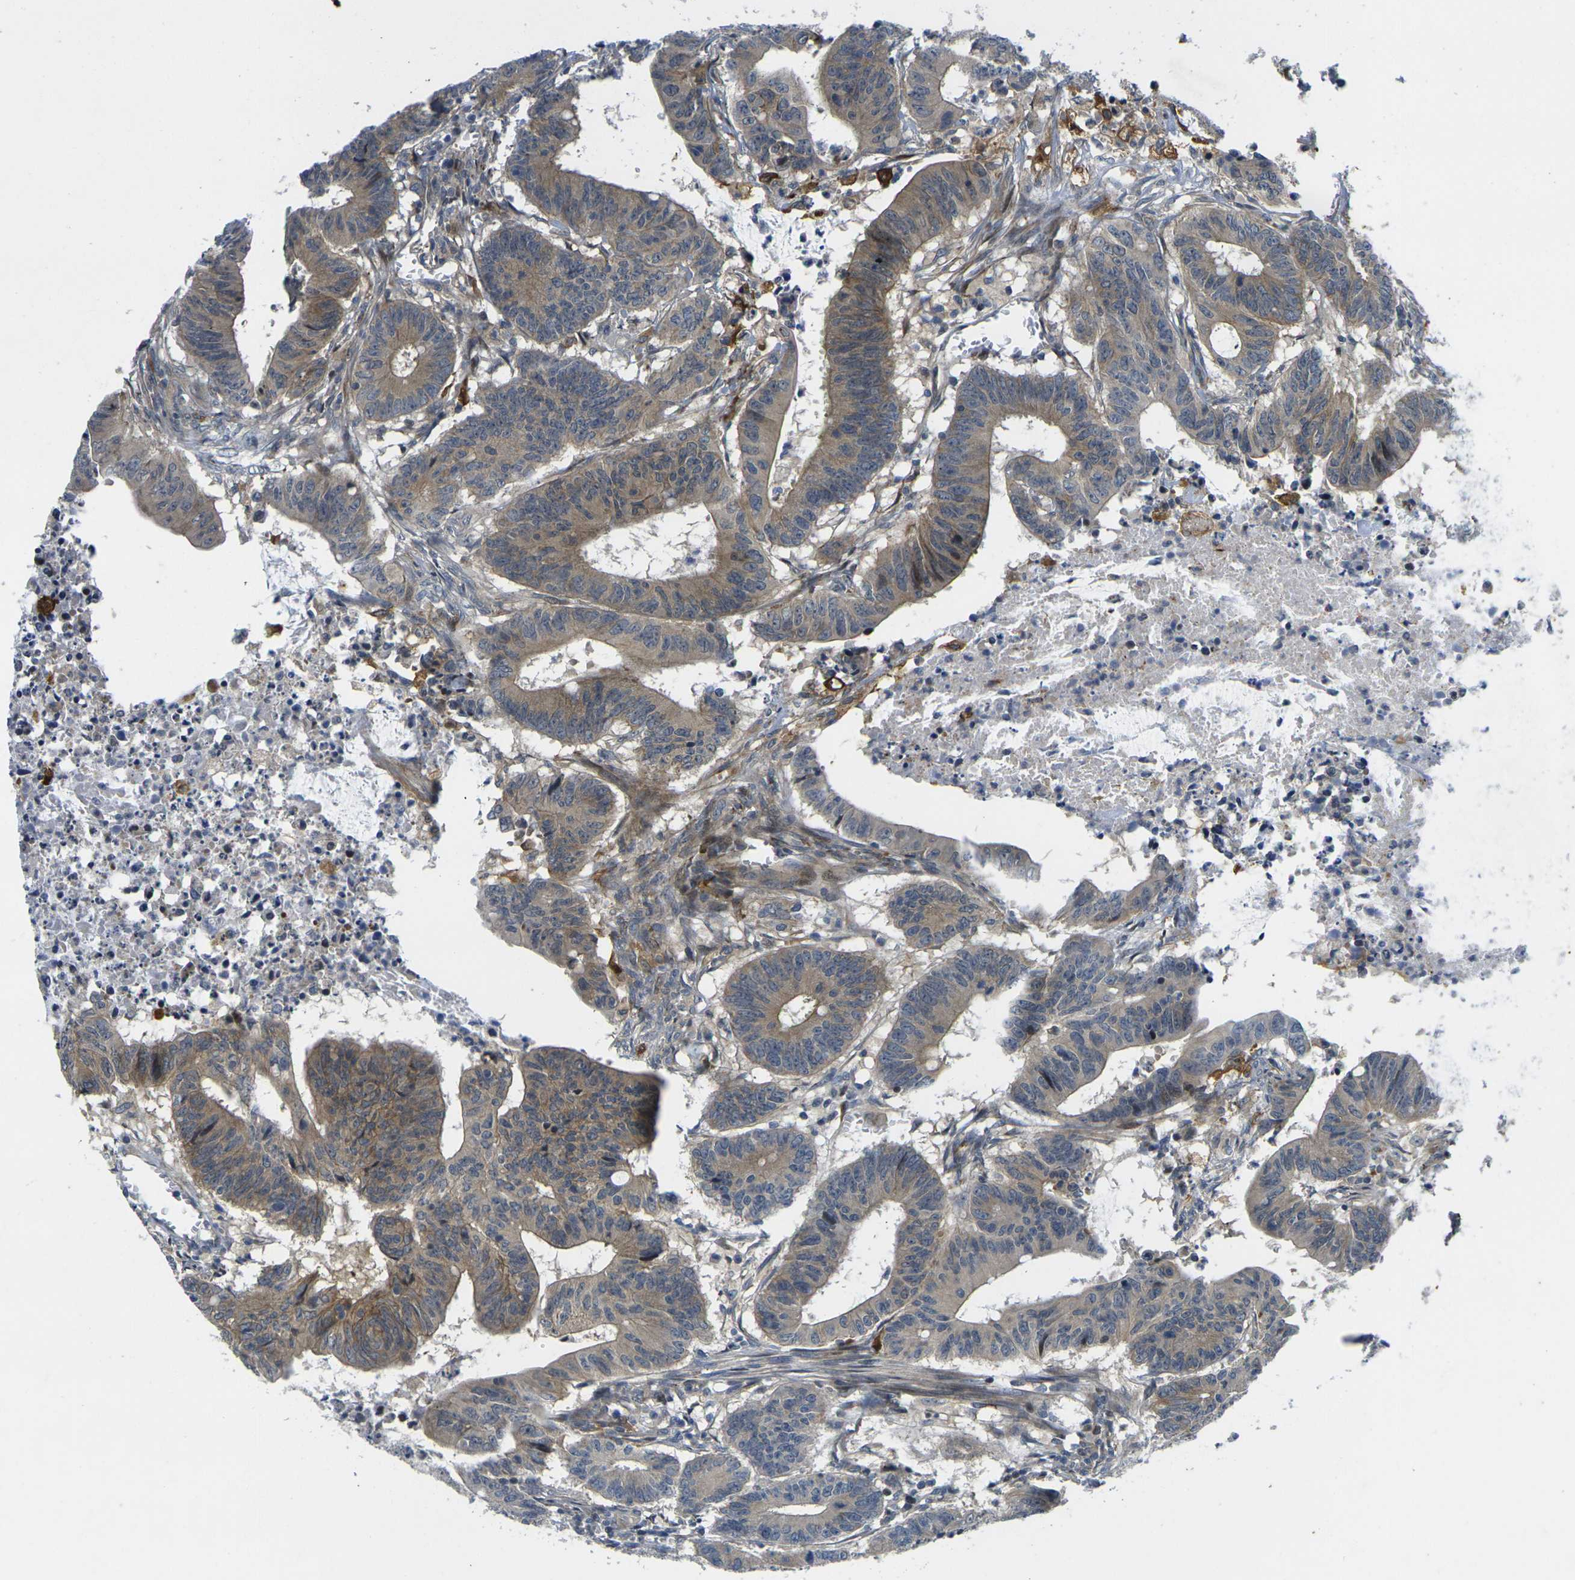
{"staining": {"intensity": "weak", "quantity": ">75%", "location": "cytoplasmic/membranous"}, "tissue": "colorectal cancer", "cell_type": "Tumor cells", "image_type": "cancer", "snomed": [{"axis": "morphology", "description": "Adenocarcinoma, NOS"}, {"axis": "topography", "description": "Colon"}], "caption": "High-power microscopy captured an IHC micrograph of colorectal cancer (adenocarcinoma), revealing weak cytoplasmic/membranous expression in approximately >75% of tumor cells.", "gene": "ROBO2", "patient": {"sex": "male", "age": 45}}